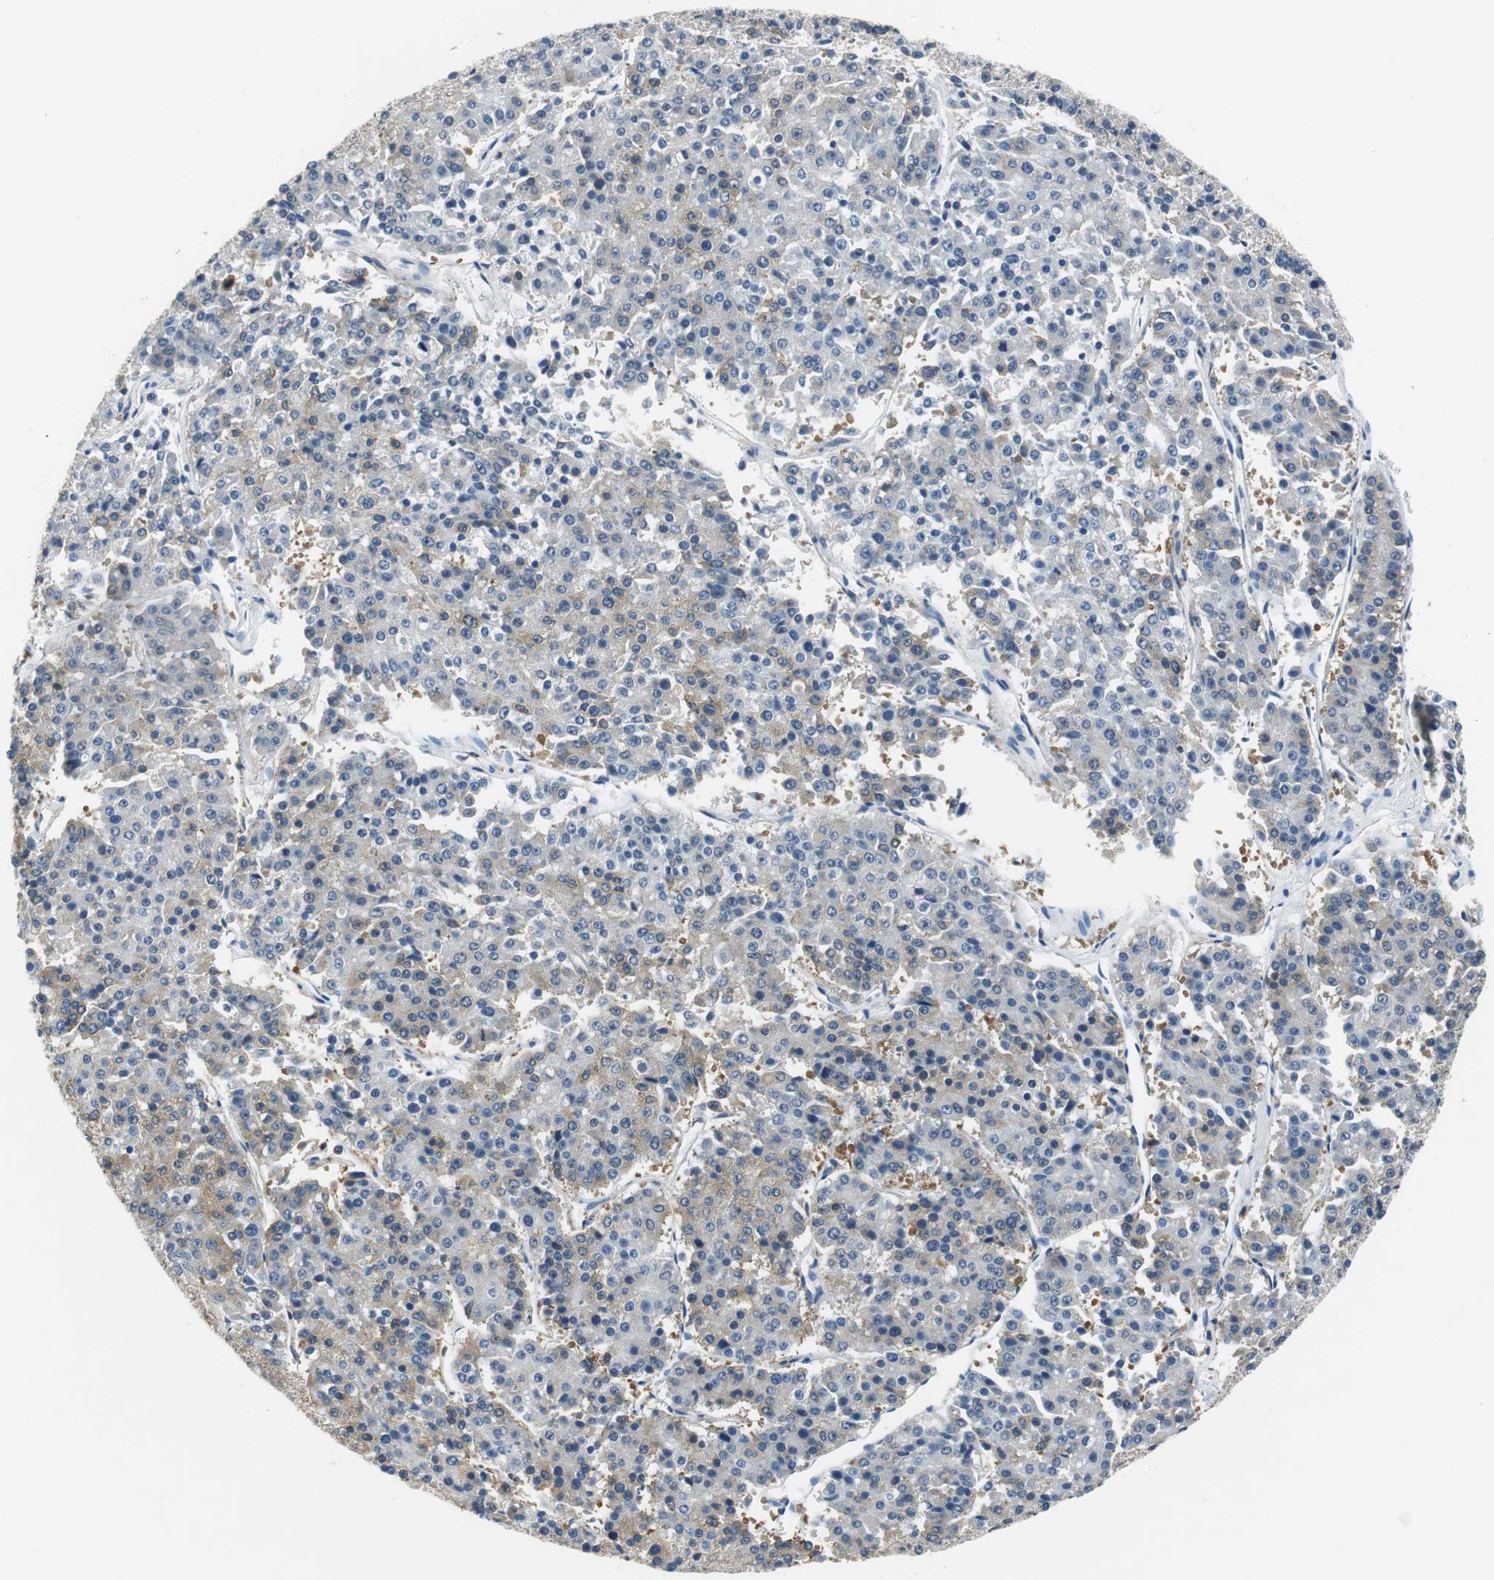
{"staining": {"intensity": "moderate", "quantity": "25%-75%", "location": "cytoplasmic/membranous"}, "tissue": "pancreatic cancer", "cell_type": "Tumor cells", "image_type": "cancer", "snomed": [{"axis": "morphology", "description": "Adenocarcinoma, NOS"}, {"axis": "topography", "description": "Pancreas"}], "caption": "Protein staining exhibits moderate cytoplasmic/membranous expression in about 25%-75% of tumor cells in pancreatic adenocarcinoma.", "gene": "CNOT3", "patient": {"sex": "male", "age": 50}}